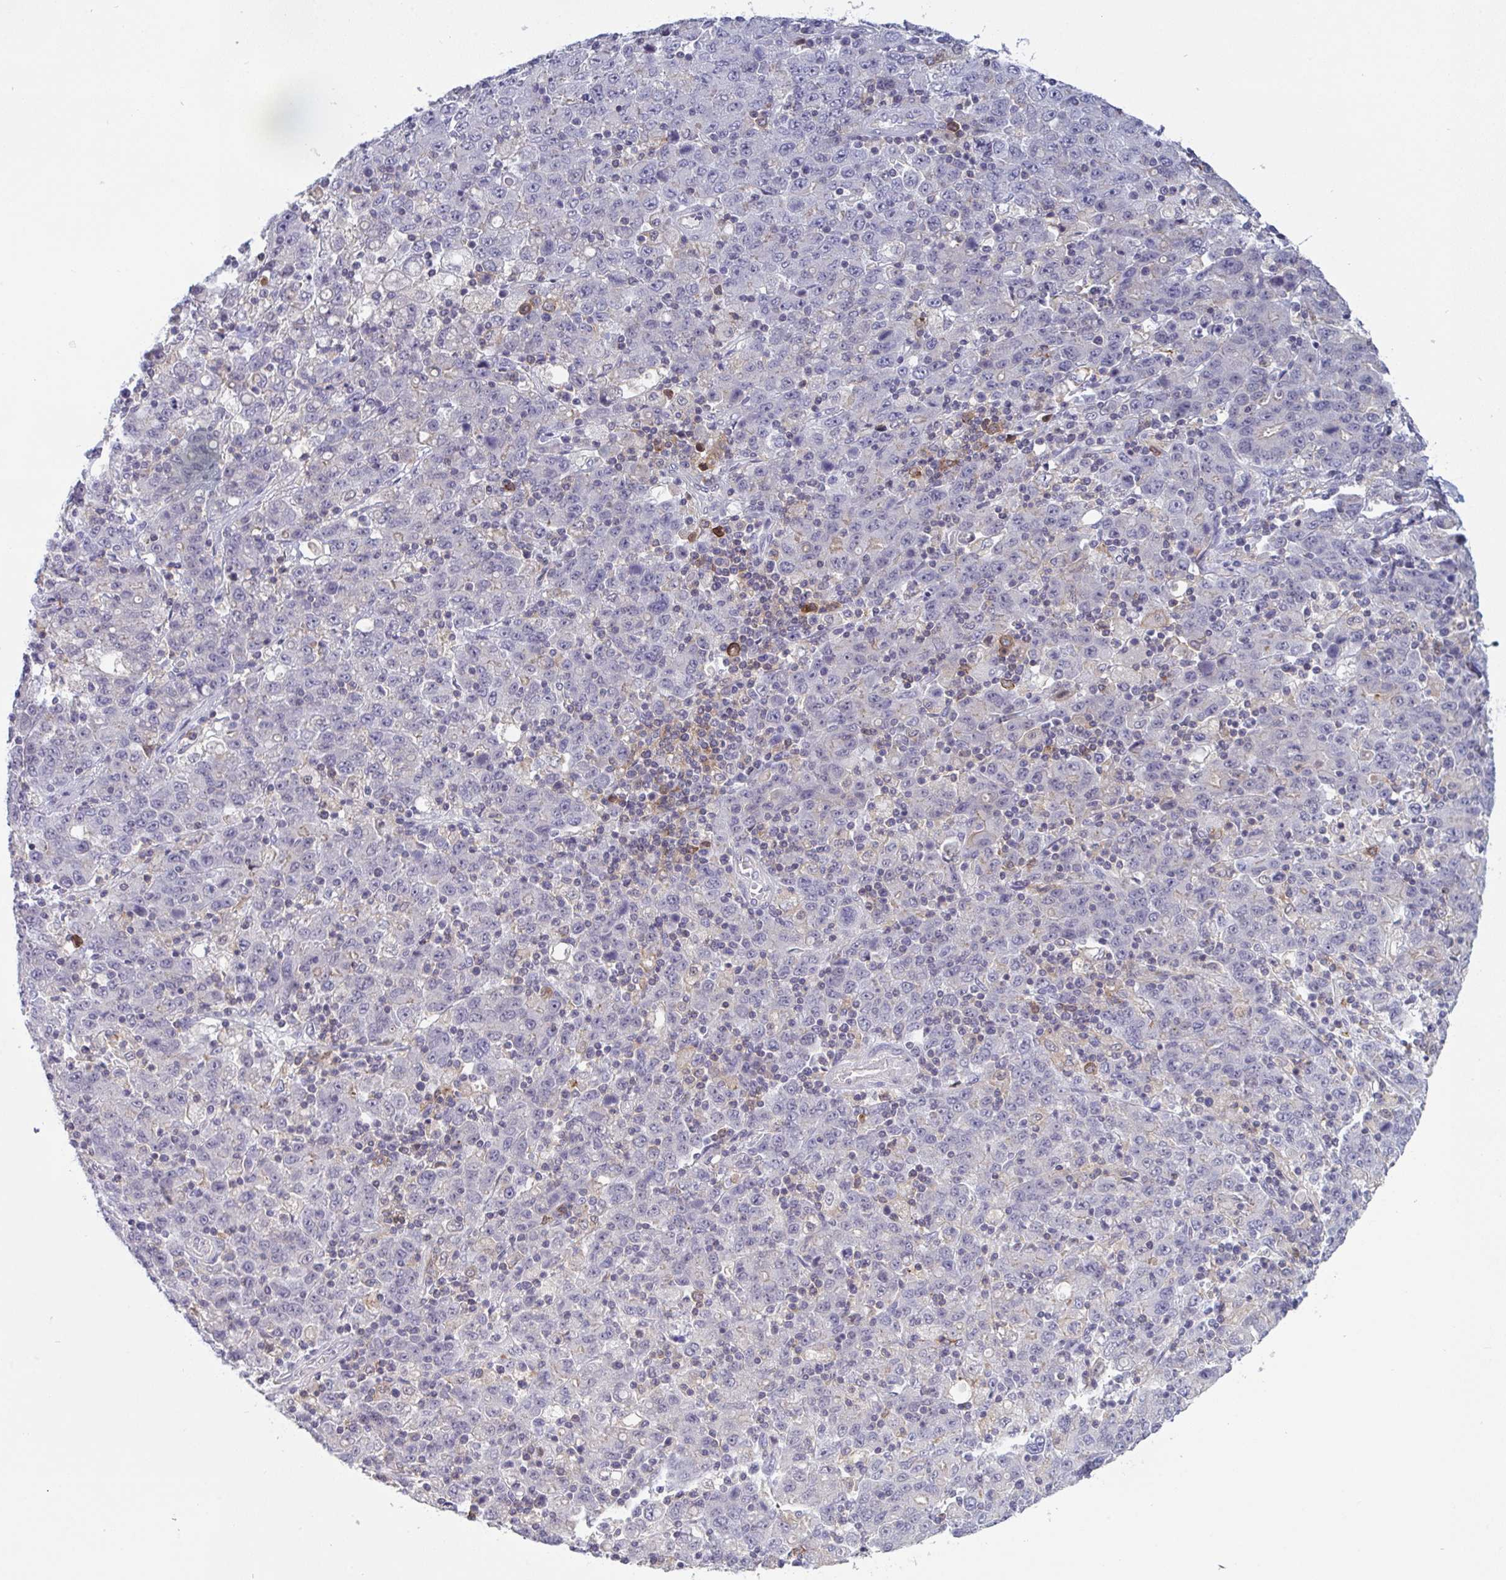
{"staining": {"intensity": "negative", "quantity": "none", "location": "none"}, "tissue": "stomach cancer", "cell_type": "Tumor cells", "image_type": "cancer", "snomed": [{"axis": "morphology", "description": "Adenocarcinoma, NOS"}, {"axis": "topography", "description": "Stomach, upper"}], "caption": "This photomicrograph is of adenocarcinoma (stomach) stained with immunohistochemistry (IHC) to label a protein in brown with the nuclei are counter-stained blue. There is no expression in tumor cells. Nuclei are stained in blue.", "gene": "DISP2", "patient": {"sex": "male", "age": 69}}